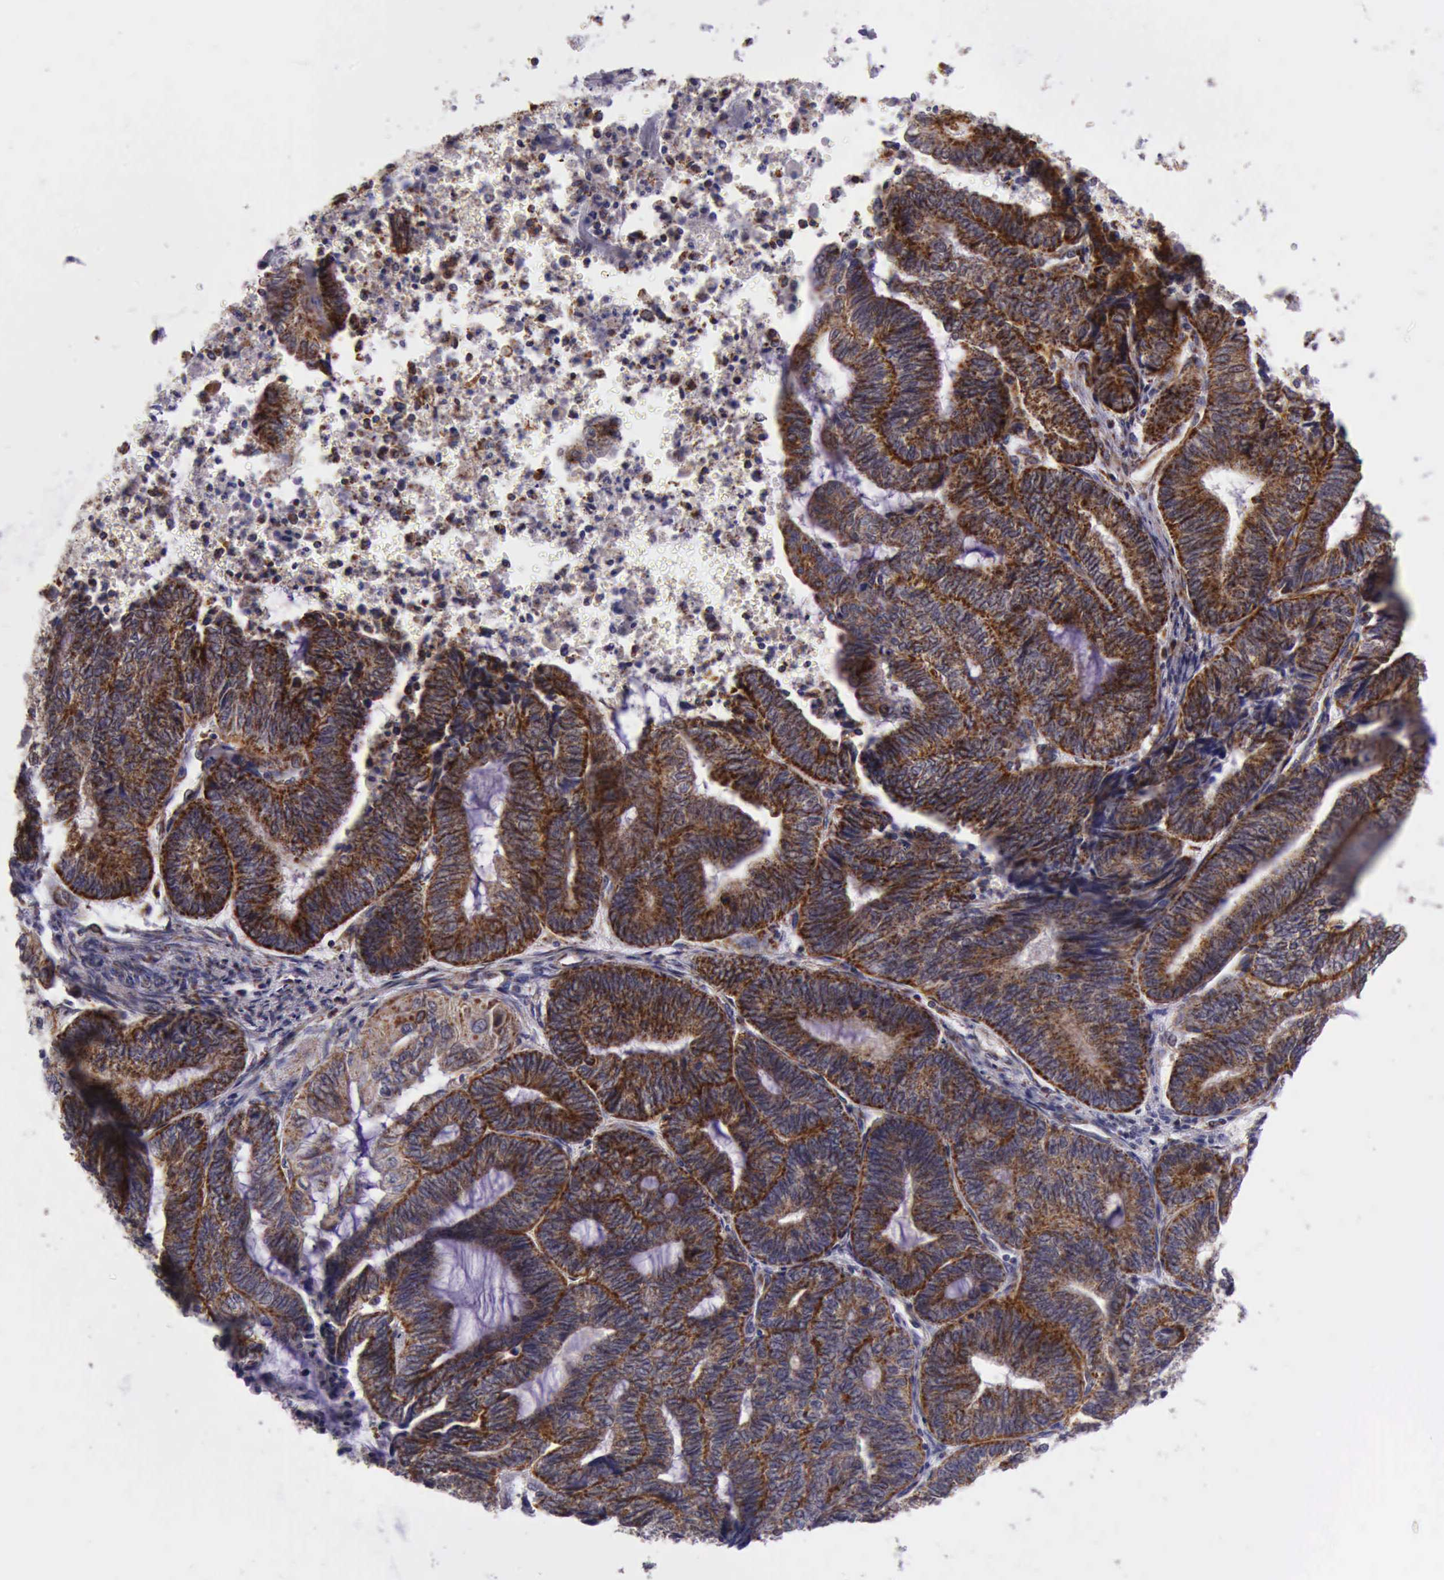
{"staining": {"intensity": "strong", "quantity": ">75%", "location": "cytoplasmic/membranous"}, "tissue": "endometrial cancer", "cell_type": "Tumor cells", "image_type": "cancer", "snomed": [{"axis": "morphology", "description": "Adenocarcinoma, NOS"}, {"axis": "topography", "description": "Uterus"}, {"axis": "topography", "description": "Endometrium"}], "caption": "Immunohistochemistry staining of endometrial cancer, which exhibits high levels of strong cytoplasmic/membranous expression in about >75% of tumor cells indicating strong cytoplasmic/membranous protein positivity. The staining was performed using DAB (brown) for protein detection and nuclei were counterstained in hematoxylin (blue).", "gene": "TXN2", "patient": {"sex": "female", "age": 70}}